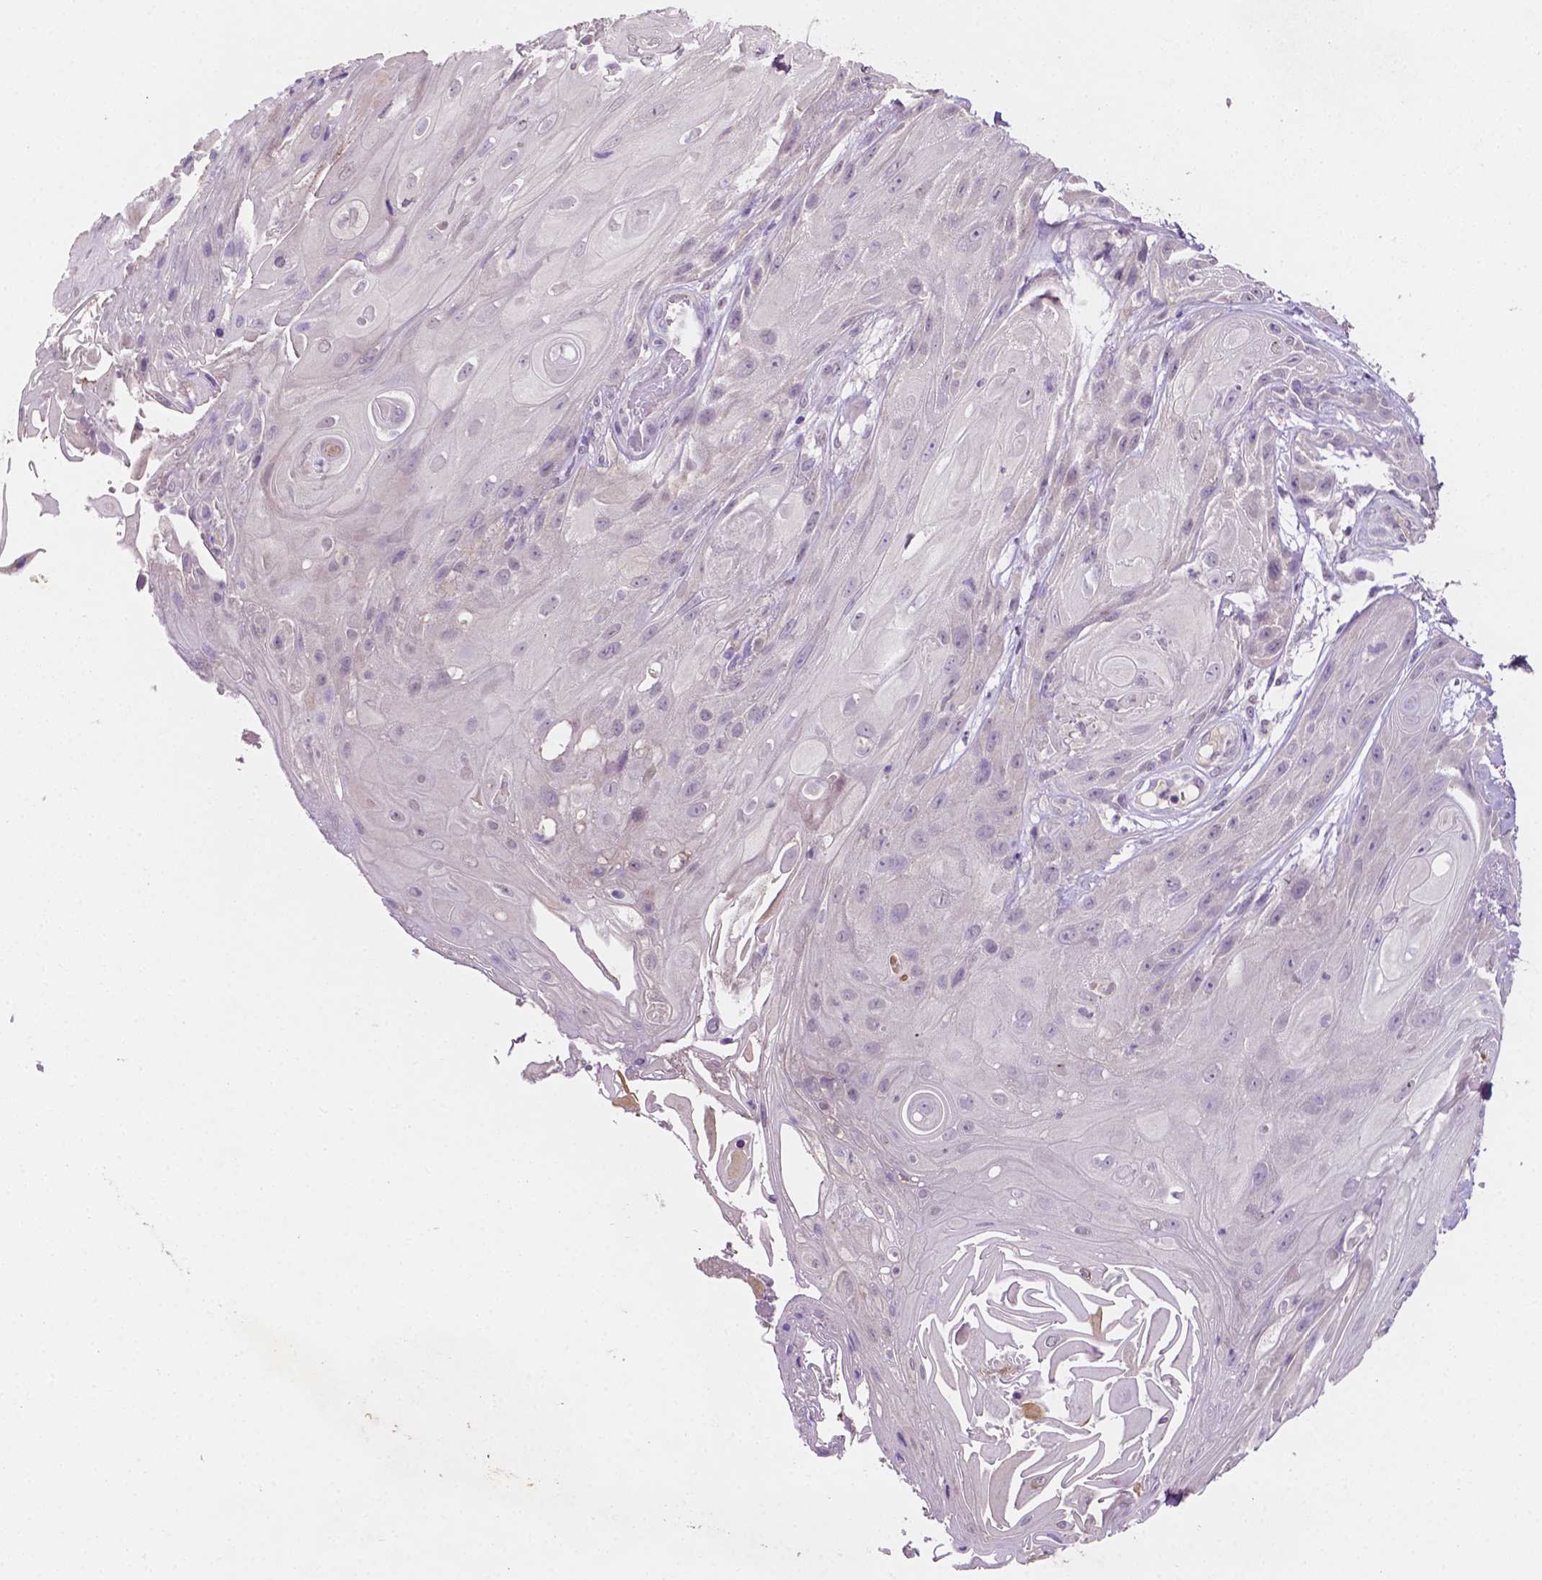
{"staining": {"intensity": "negative", "quantity": "none", "location": "none"}, "tissue": "skin cancer", "cell_type": "Tumor cells", "image_type": "cancer", "snomed": [{"axis": "morphology", "description": "Squamous cell carcinoma, NOS"}, {"axis": "topography", "description": "Skin"}], "caption": "High power microscopy histopathology image of an immunohistochemistry (IHC) micrograph of skin squamous cell carcinoma, revealing no significant expression in tumor cells.", "gene": "MROH6", "patient": {"sex": "male", "age": 62}}